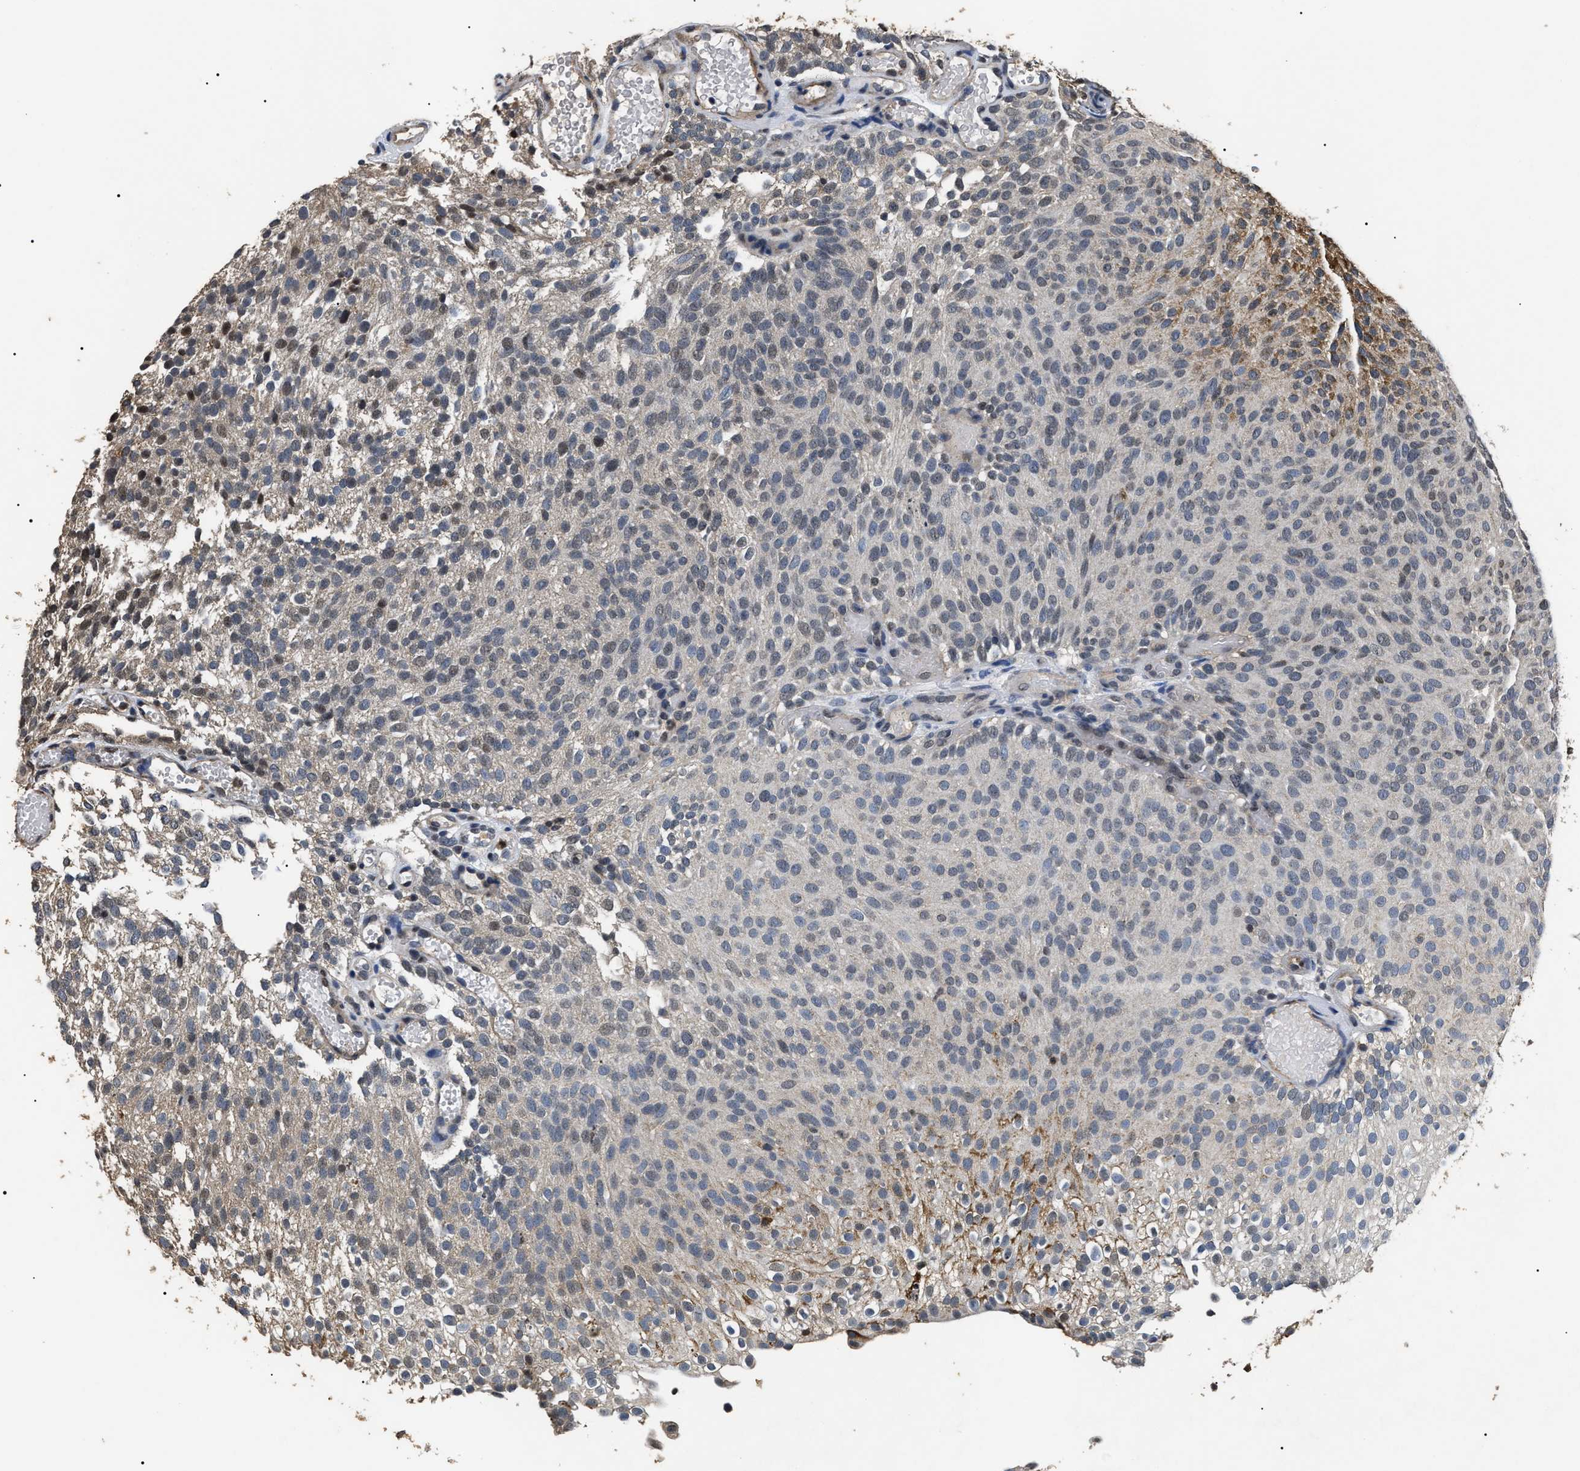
{"staining": {"intensity": "weak", "quantity": "<25%", "location": "cytoplasmic/membranous,nuclear"}, "tissue": "urothelial cancer", "cell_type": "Tumor cells", "image_type": "cancer", "snomed": [{"axis": "morphology", "description": "Urothelial carcinoma, Low grade"}, {"axis": "topography", "description": "Urinary bladder"}], "caption": "Human urothelial cancer stained for a protein using immunohistochemistry (IHC) exhibits no staining in tumor cells.", "gene": "ANP32E", "patient": {"sex": "male", "age": 78}}